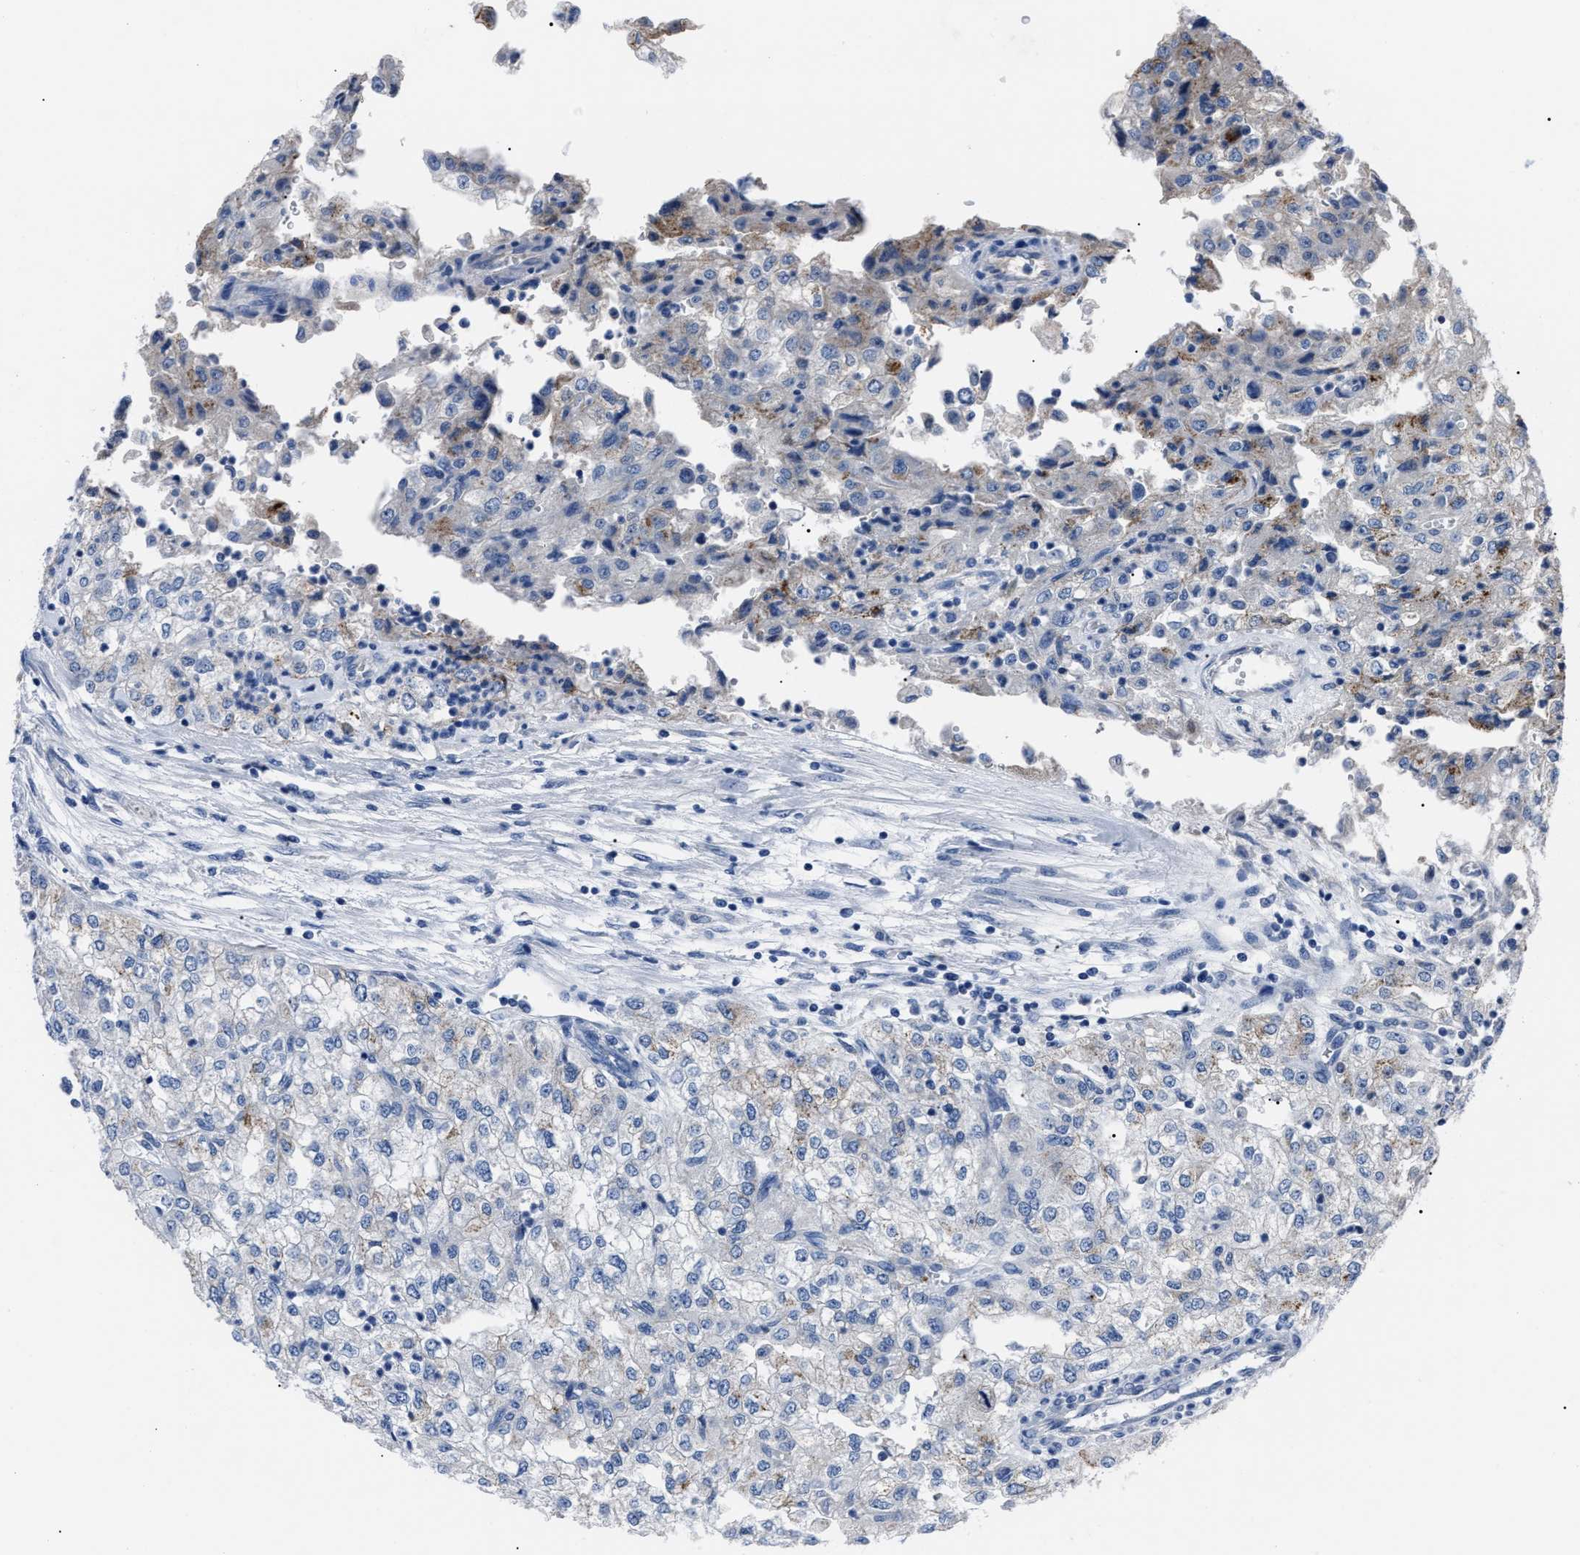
{"staining": {"intensity": "negative", "quantity": "none", "location": "none"}, "tissue": "renal cancer", "cell_type": "Tumor cells", "image_type": "cancer", "snomed": [{"axis": "morphology", "description": "Adenocarcinoma, NOS"}, {"axis": "topography", "description": "Kidney"}], "caption": "The immunohistochemistry micrograph has no significant staining in tumor cells of renal adenocarcinoma tissue. (DAB (3,3'-diaminobenzidine) immunohistochemistry, high magnification).", "gene": "LRWD1", "patient": {"sex": "female", "age": 54}}